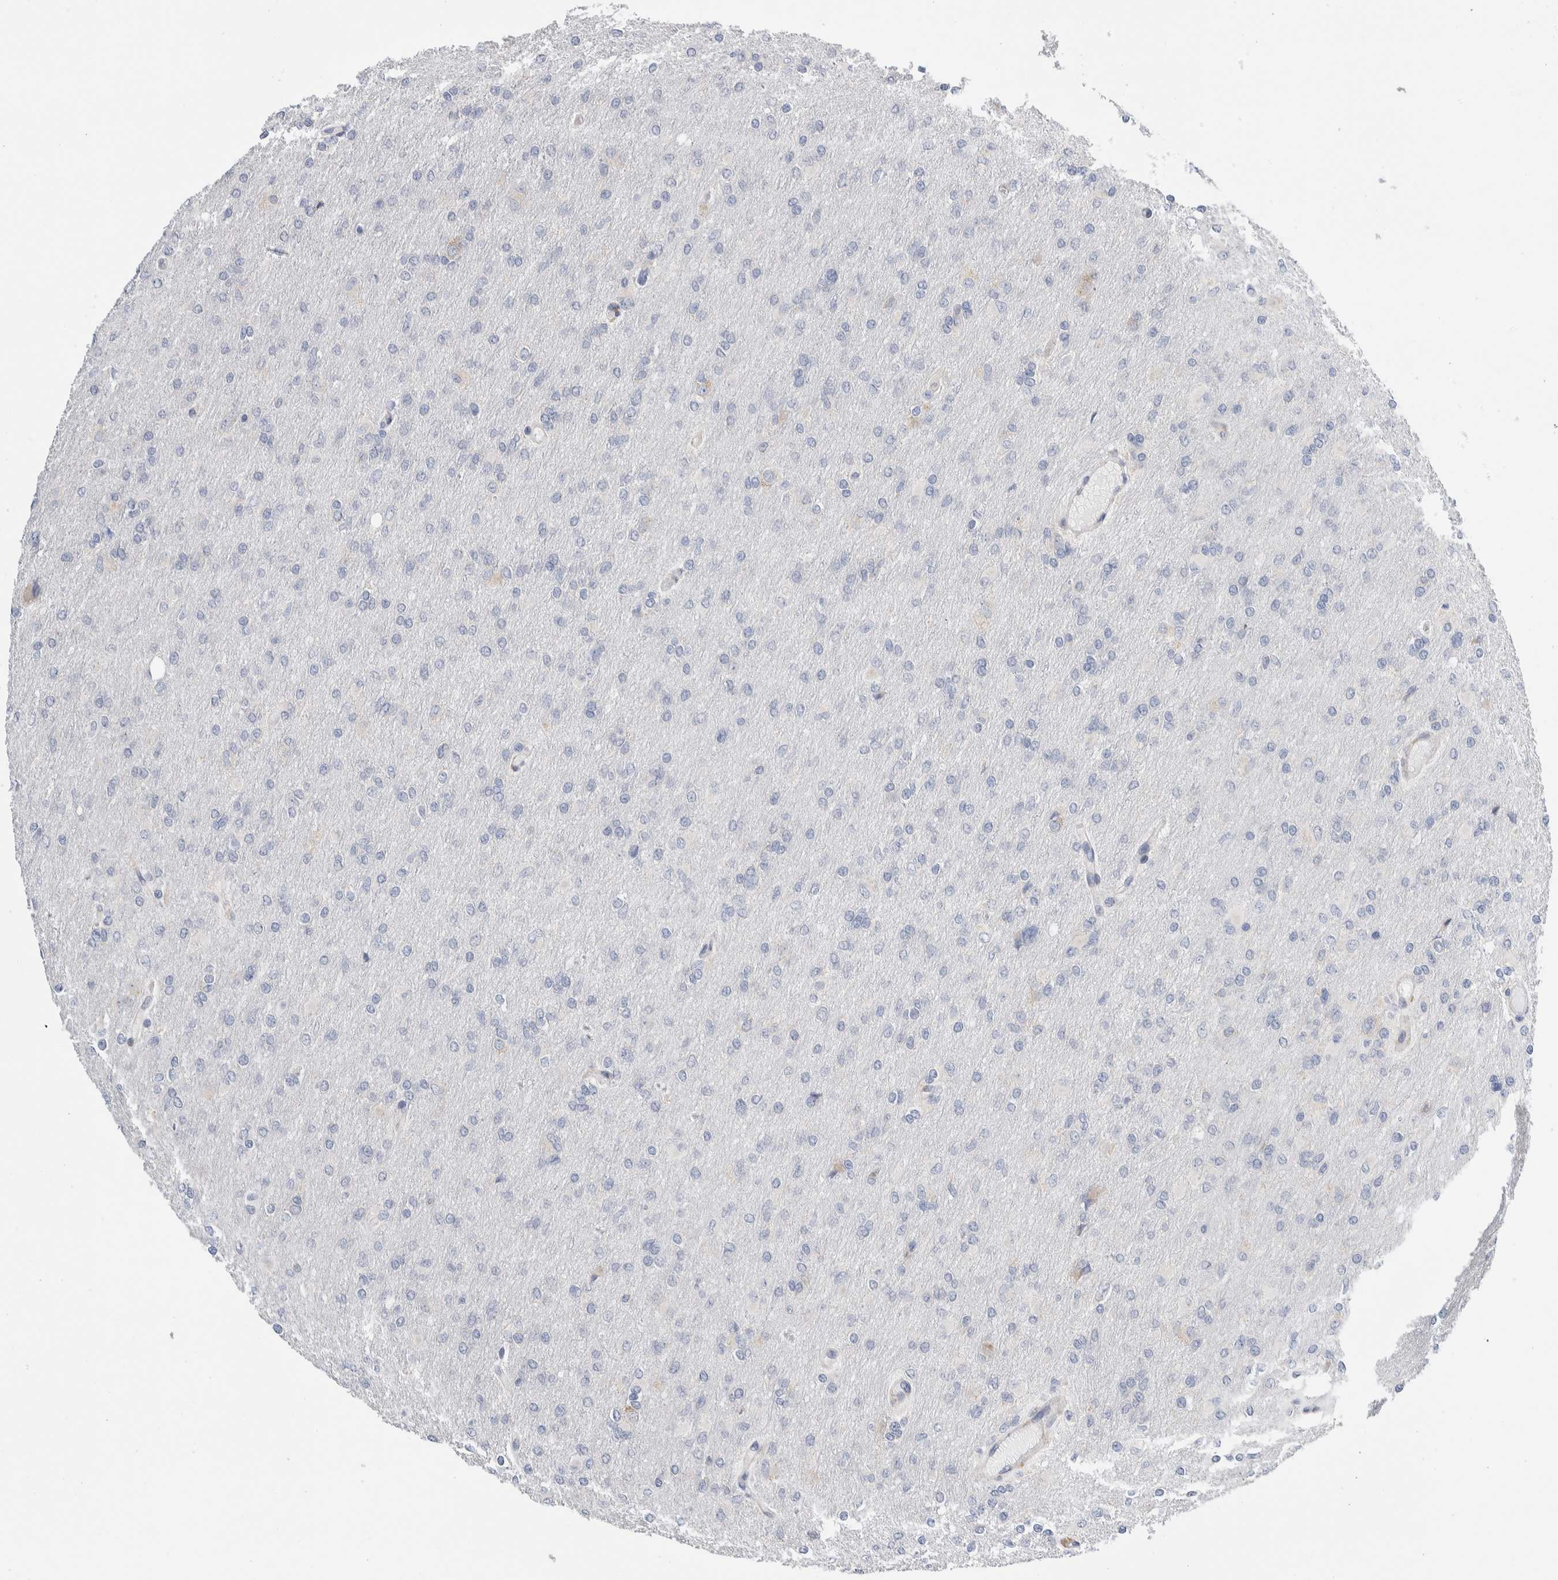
{"staining": {"intensity": "negative", "quantity": "none", "location": "none"}, "tissue": "glioma", "cell_type": "Tumor cells", "image_type": "cancer", "snomed": [{"axis": "morphology", "description": "Glioma, malignant, High grade"}, {"axis": "topography", "description": "Cerebral cortex"}], "caption": "A photomicrograph of human glioma is negative for staining in tumor cells.", "gene": "RACK1", "patient": {"sex": "female", "age": 36}}